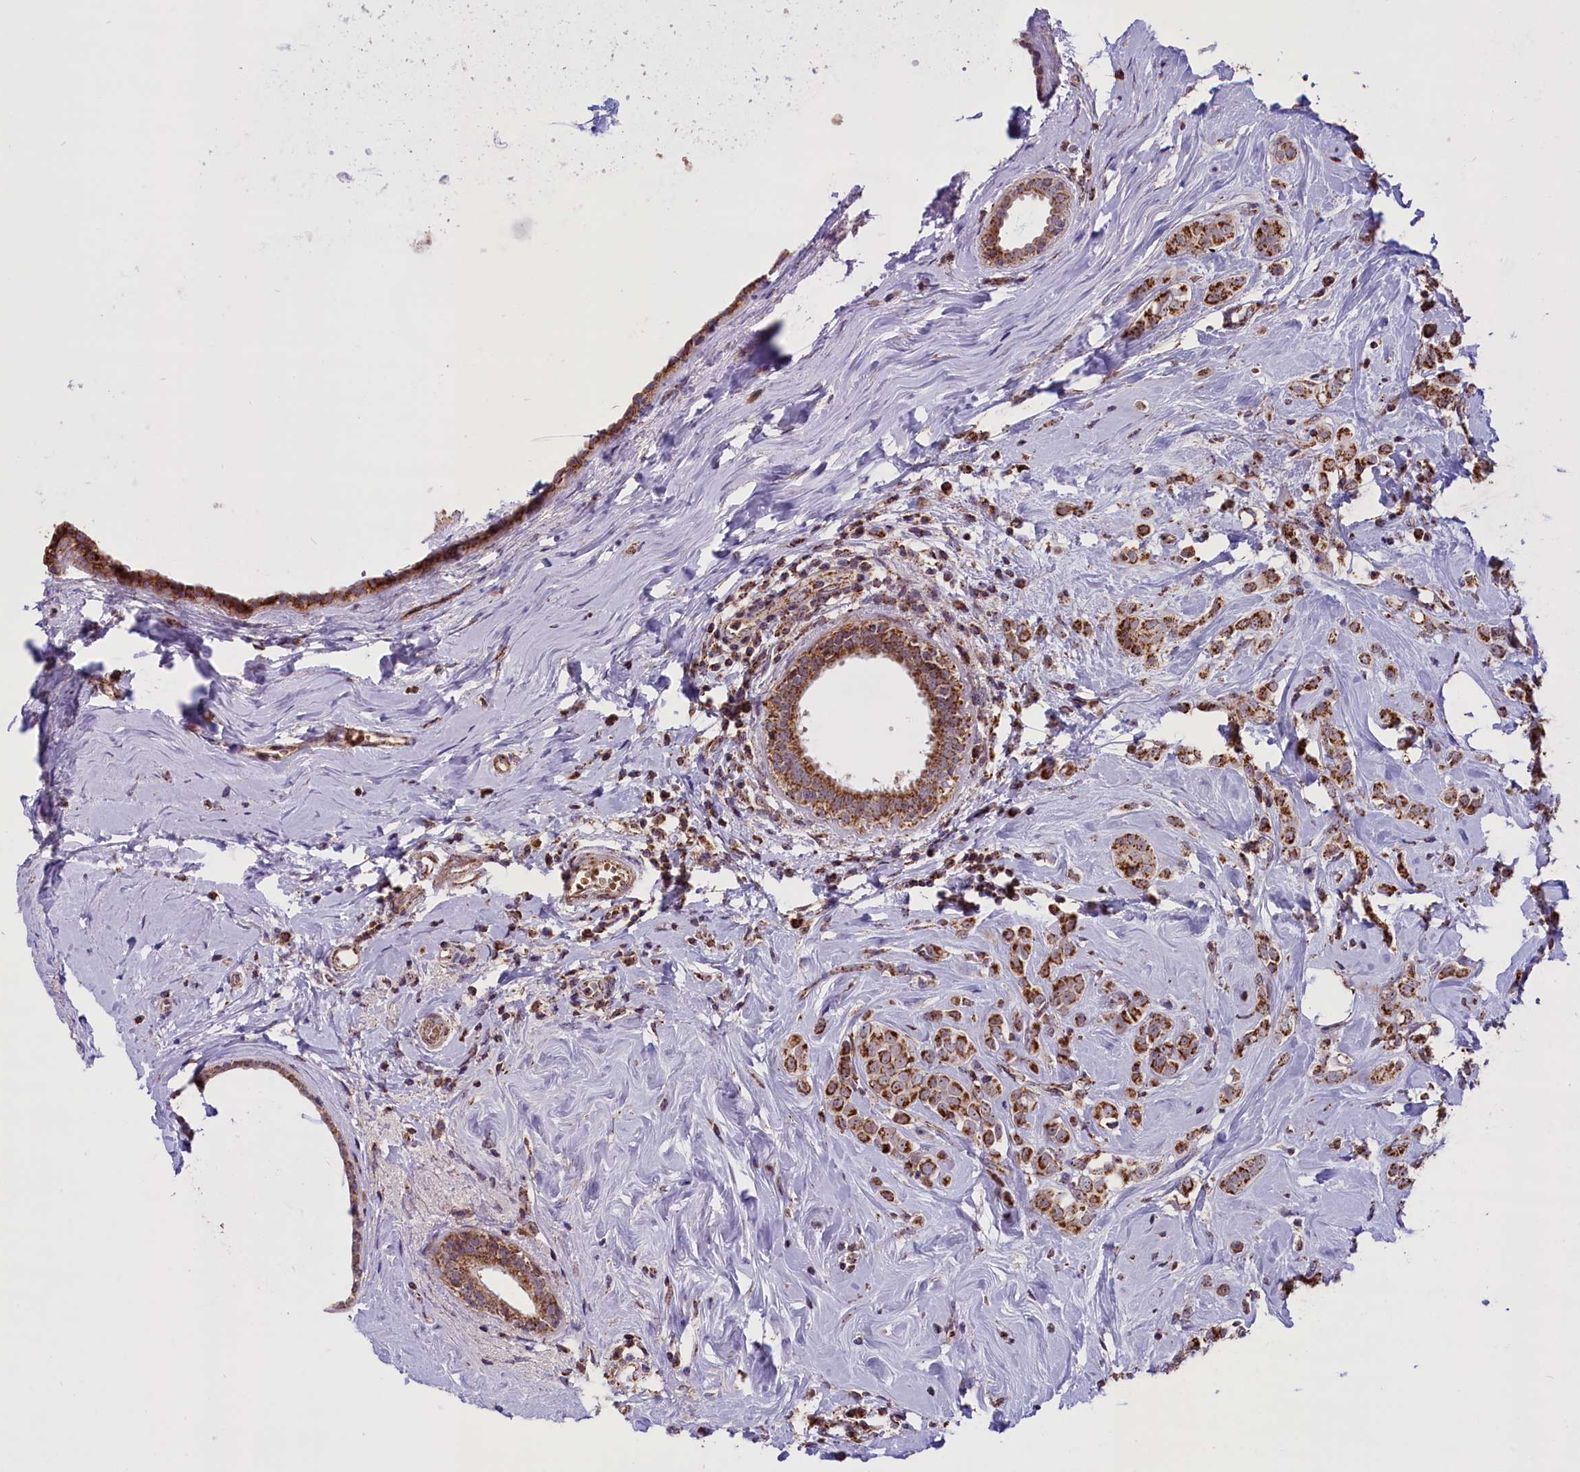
{"staining": {"intensity": "strong", "quantity": ">75%", "location": "cytoplasmic/membranous"}, "tissue": "breast cancer", "cell_type": "Tumor cells", "image_type": "cancer", "snomed": [{"axis": "morphology", "description": "Lobular carcinoma"}, {"axis": "topography", "description": "Breast"}], "caption": "Immunohistochemistry photomicrograph of neoplastic tissue: breast cancer (lobular carcinoma) stained using immunohistochemistry demonstrates high levels of strong protein expression localized specifically in the cytoplasmic/membranous of tumor cells, appearing as a cytoplasmic/membranous brown color.", "gene": "NDUFS5", "patient": {"sex": "female", "age": 47}}